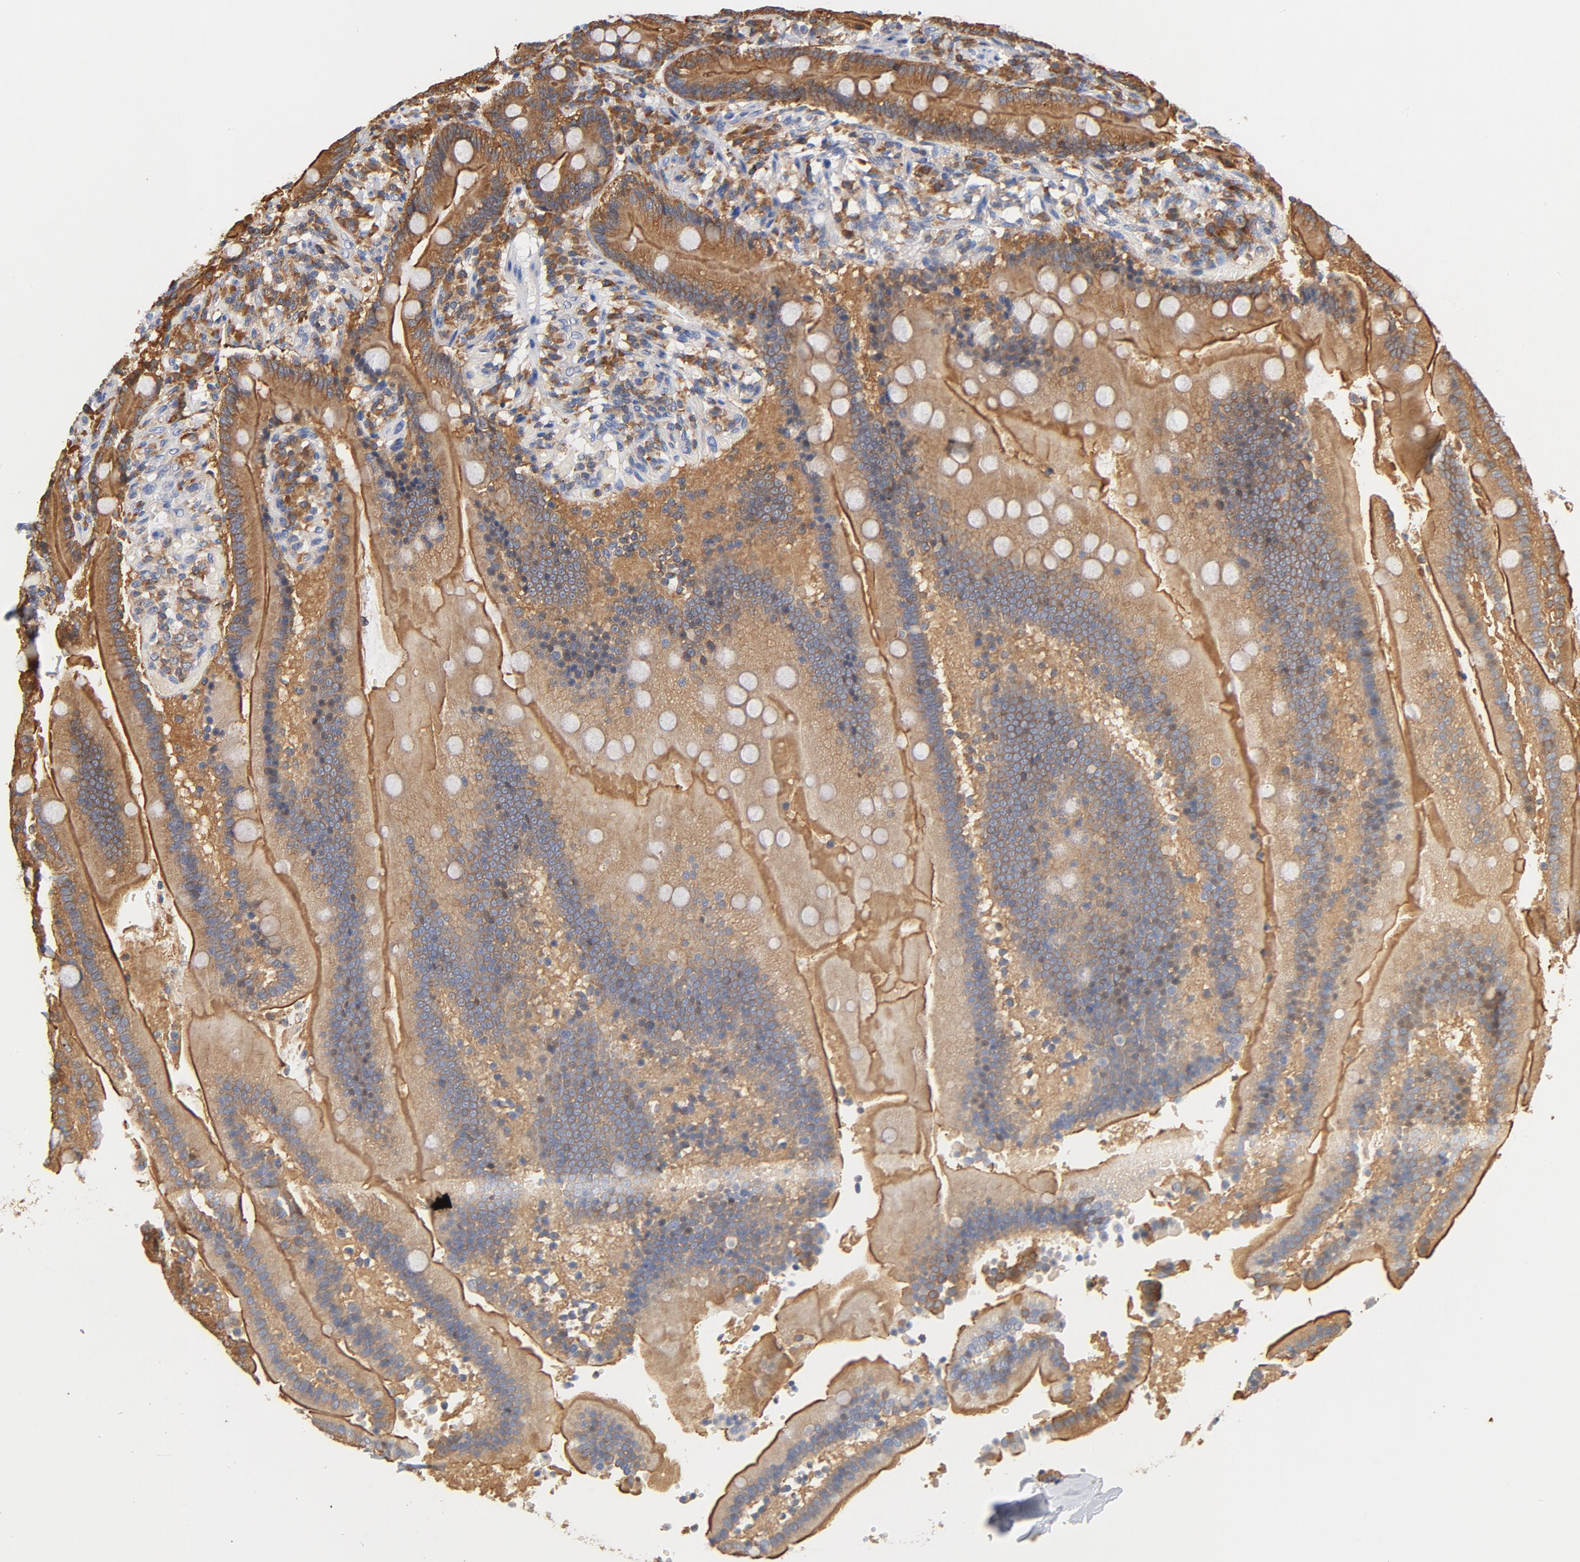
{"staining": {"intensity": "moderate", "quantity": ">75%", "location": "cytoplasmic/membranous"}, "tissue": "duodenum", "cell_type": "Glandular cells", "image_type": "normal", "snomed": [{"axis": "morphology", "description": "Normal tissue, NOS"}, {"axis": "topography", "description": "Duodenum"}], "caption": "Moderate cytoplasmic/membranous protein positivity is identified in about >75% of glandular cells in duodenum.", "gene": "EZR", "patient": {"sex": "male", "age": 66}}